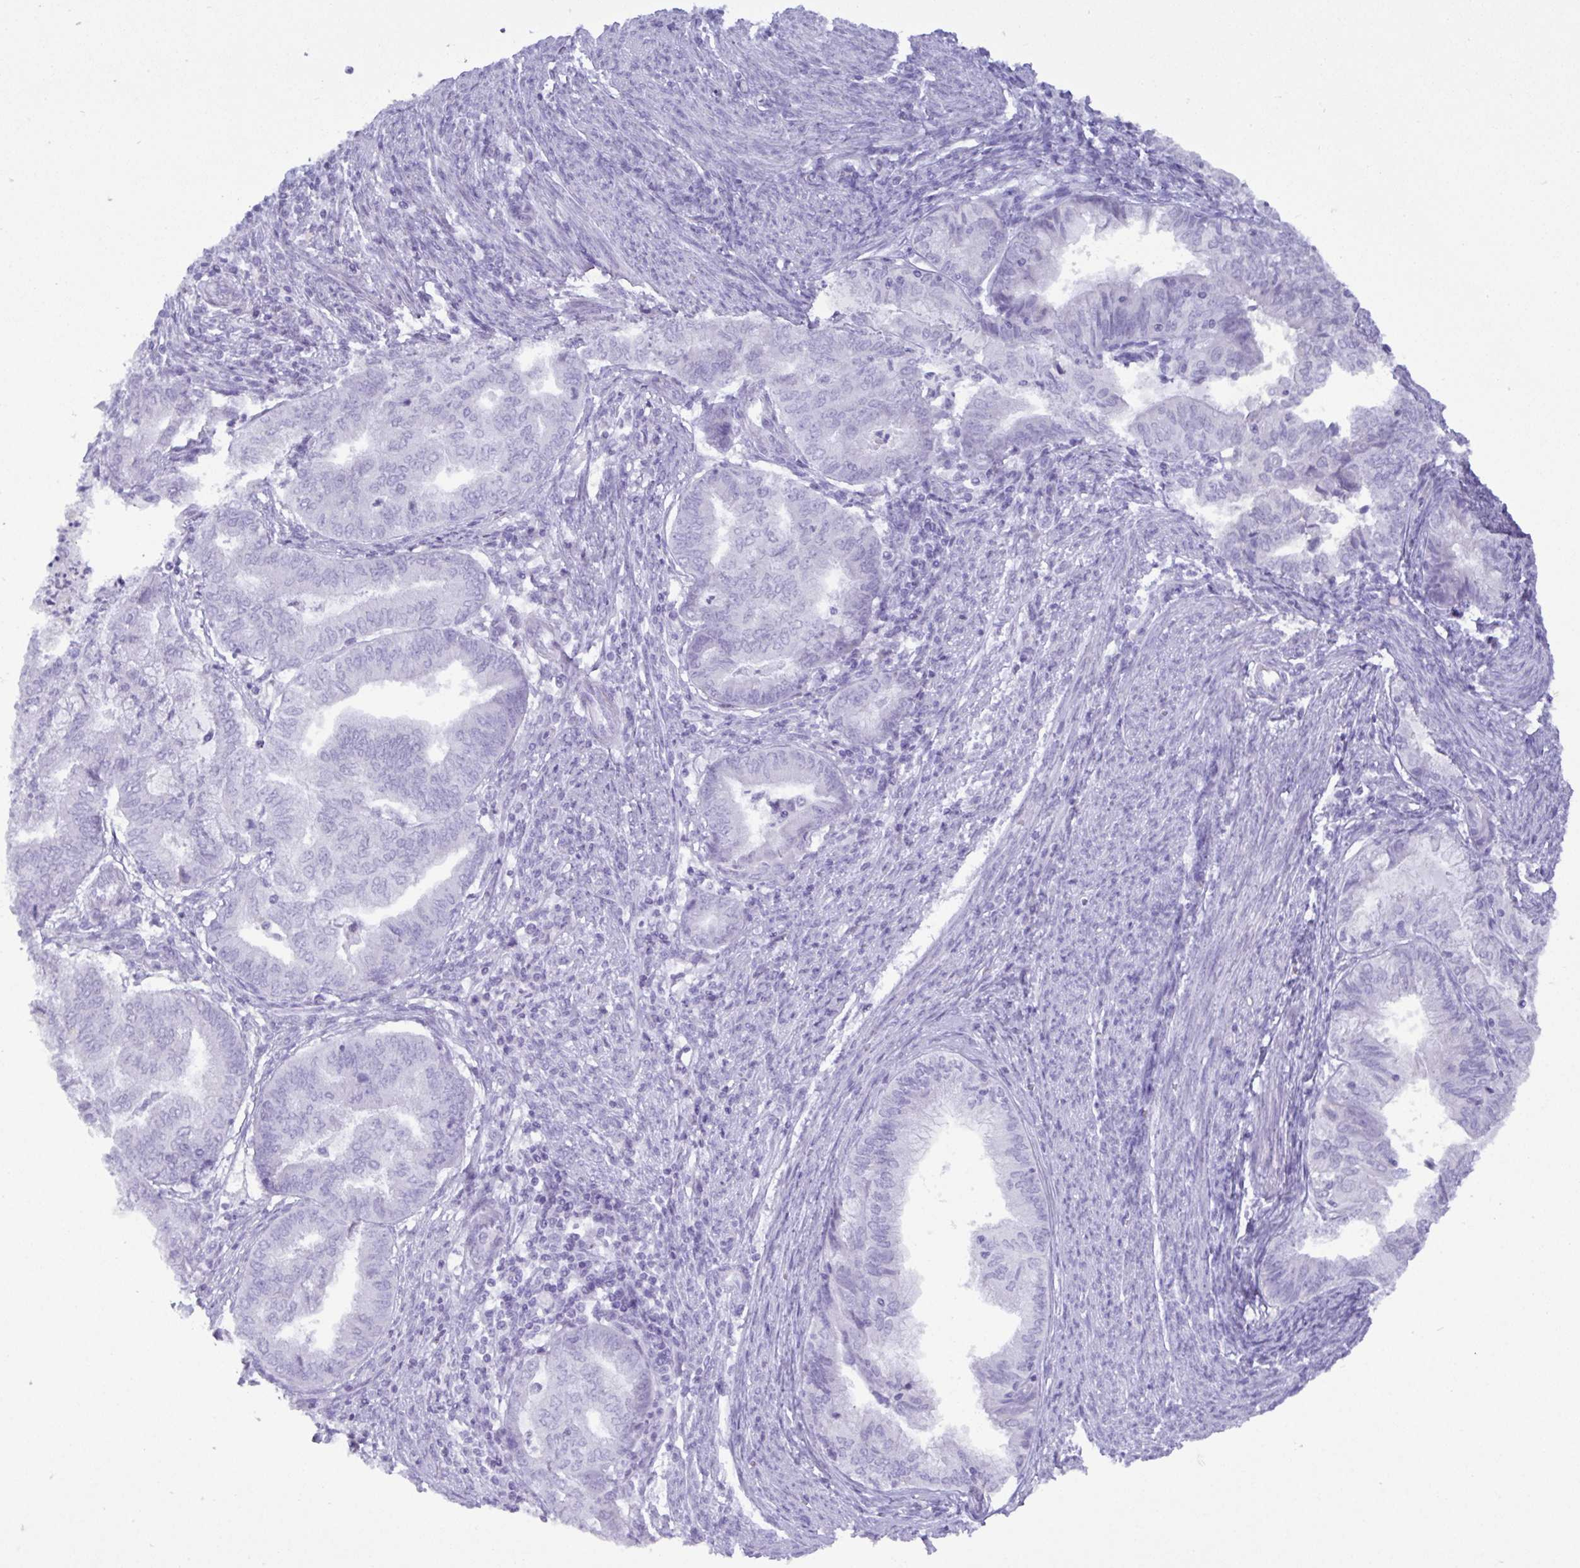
{"staining": {"intensity": "negative", "quantity": "none", "location": "none"}, "tissue": "endometrial cancer", "cell_type": "Tumor cells", "image_type": "cancer", "snomed": [{"axis": "morphology", "description": "Adenocarcinoma, NOS"}, {"axis": "topography", "description": "Endometrium"}], "caption": "Tumor cells are negative for protein expression in human adenocarcinoma (endometrial).", "gene": "C4orf33", "patient": {"sex": "female", "age": 79}}